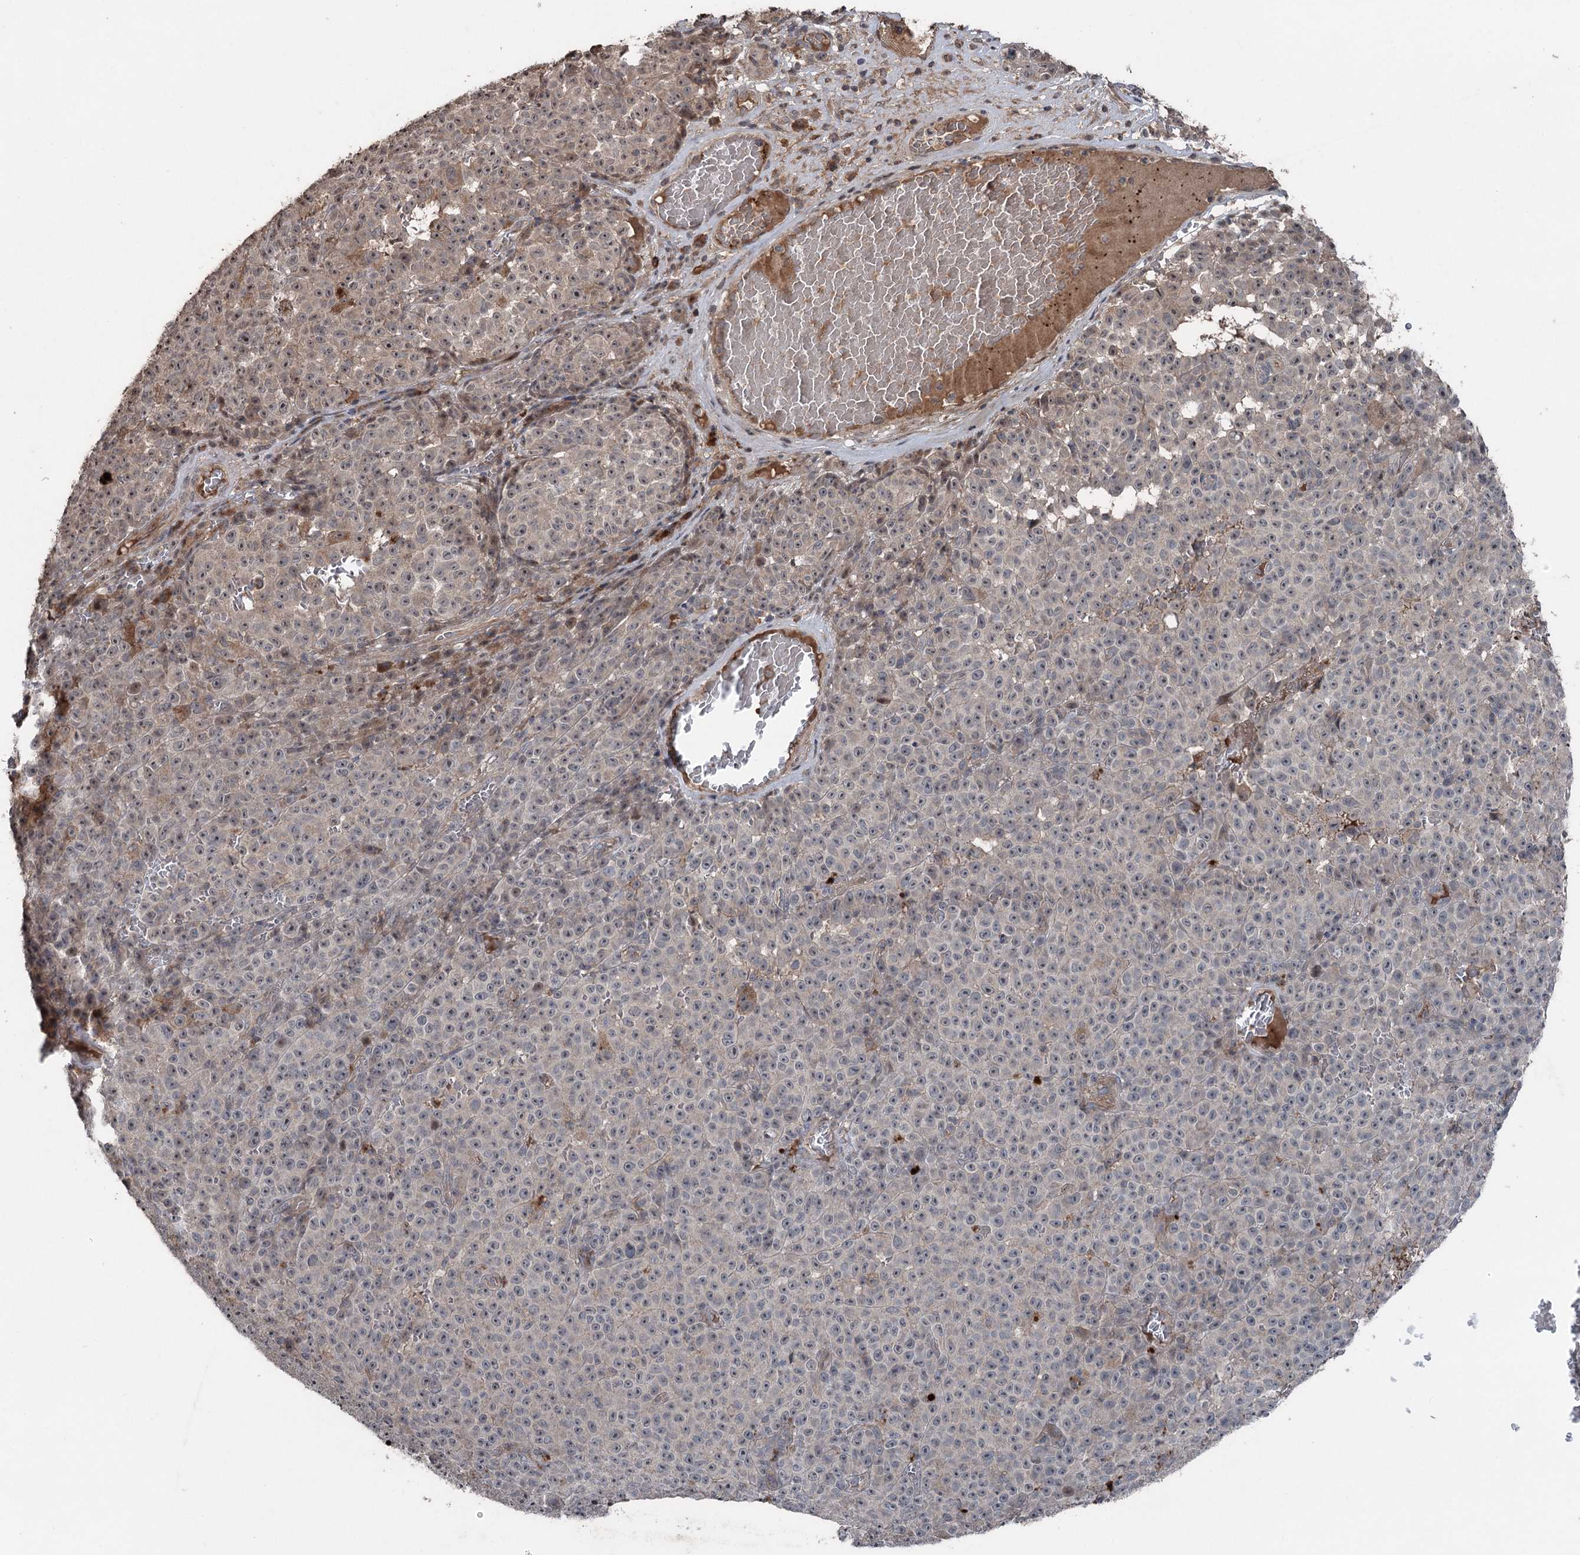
{"staining": {"intensity": "weak", "quantity": "<25%", "location": "cytoplasmic/membranous,nuclear"}, "tissue": "melanoma", "cell_type": "Tumor cells", "image_type": "cancer", "snomed": [{"axis": "morphology", "description": "Malignant melanoma, NOS"}, {"axis": "topography", "description": "Skin"}], "caption": "Tumor cells are negative for protein expression in human melanoma.", "gene": "MAPK8IP2", "patient": {"sex": "female", "age": 82}}